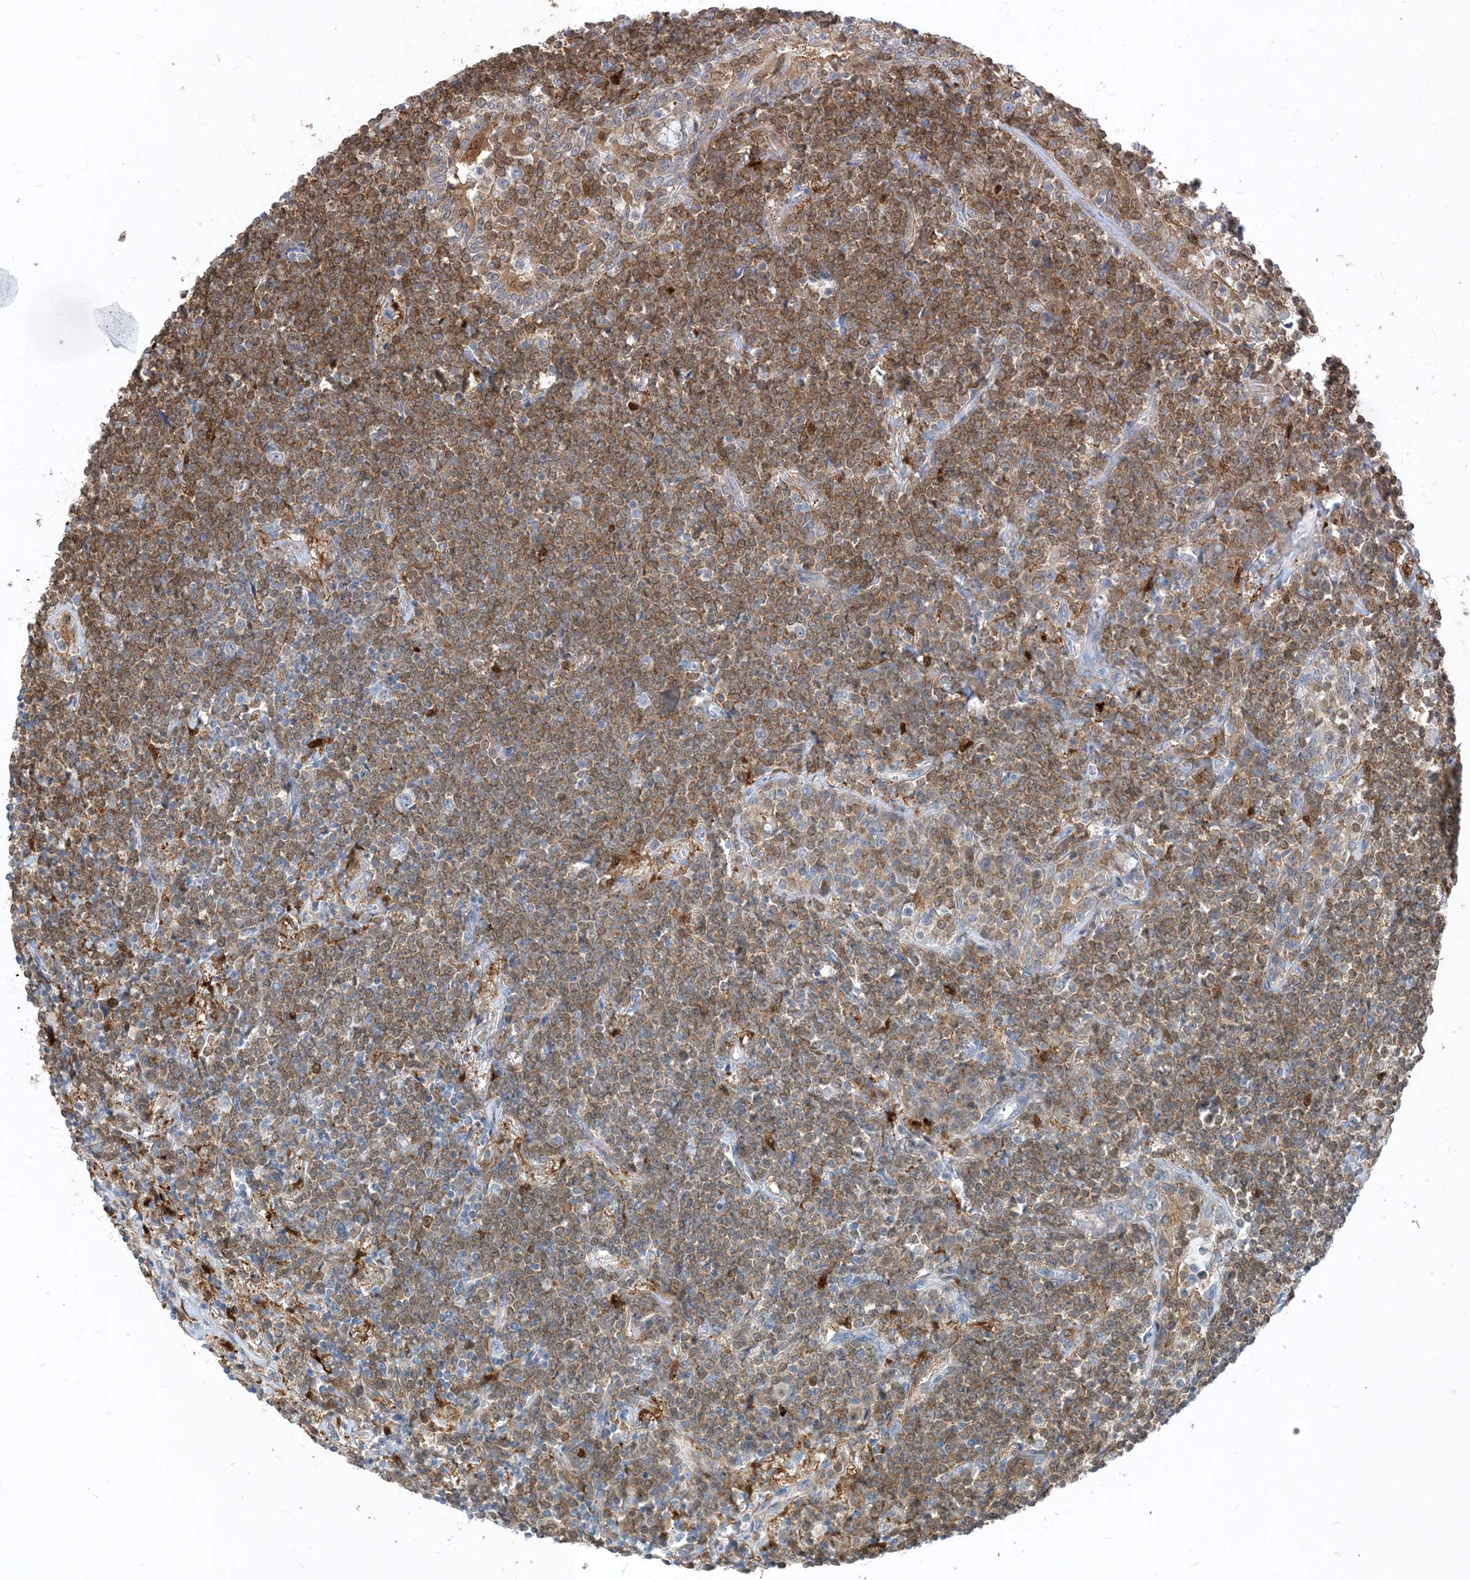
{"staining": {"intensity": "moderate", "quantity": ">75%", "location": "cytoplasmic/membranous"}, "tissue": "lymphoma", "cell_type": "Tumor cells", "image_type": "cancer", "snomed": [{"axis": "morphology", "description": "Malignant lymphoma, non-Hodgkin's type, Low grade"}, {"axis": "topography", "description": "Lung"}], "caption": "A medium amount of moderate cytoplasmic/membranous positivity is present in about >75% of tumor cells in lymphoma tissue.", "gene": "NAGK", "patient": {"sex": "female", "age": 71}}